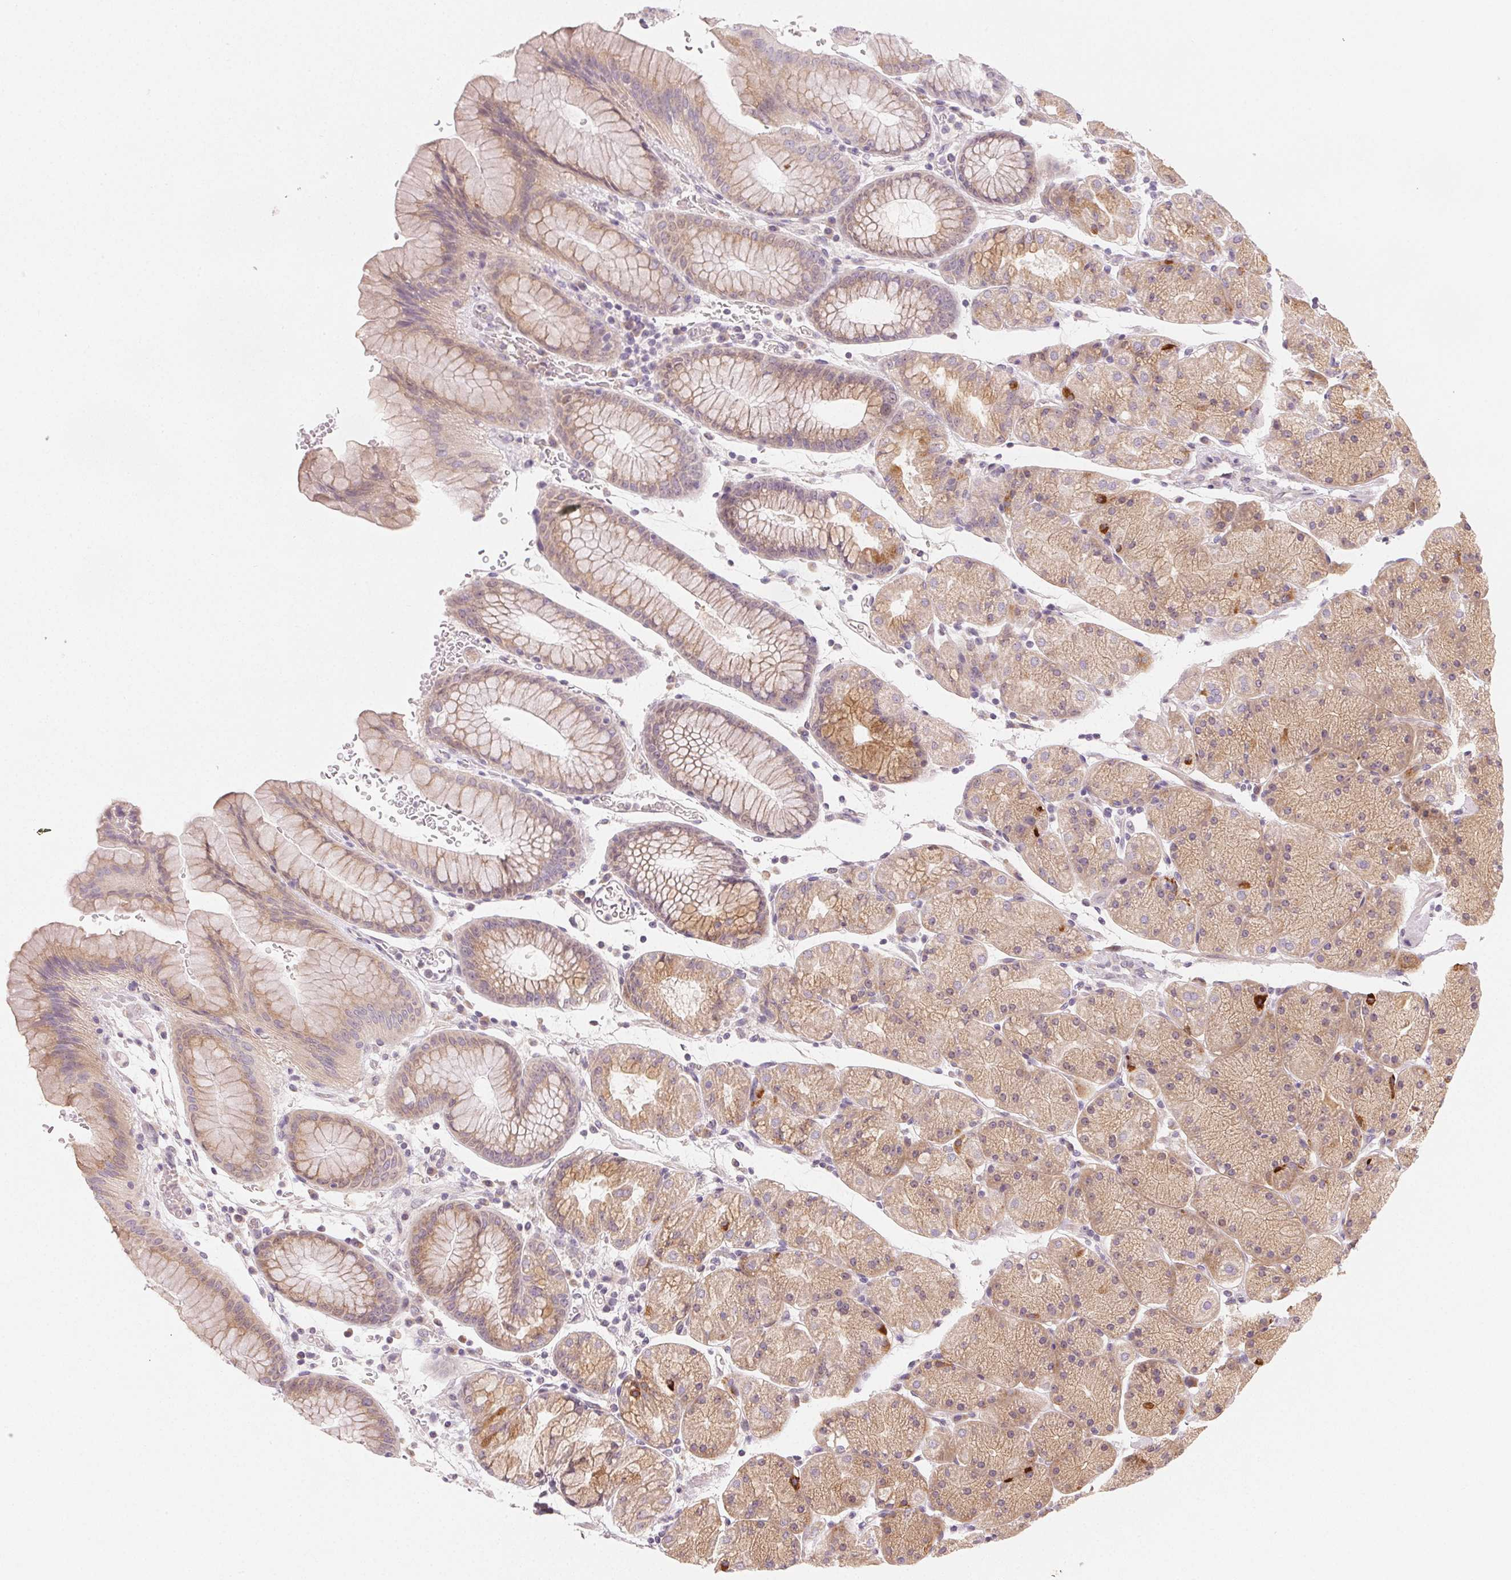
{"staining": {"intensity": "moderate", "quantity": "25%-75%", "location": "cytoplasmic/membranous"}, "tissue": "stomach", "cell_type": "Glandular cells", "image_type": "normal", "snomed": [{"axis": "morphology", "description": "Normal tissue, NOS"}, {"axis": "topography", "description": "Stomach, upper"}, {"axis": "topography", "description": "Stomach"}], "caption": "This photomicrograph displays unremarkable stomach stained with immunohistochemistry to label a protein in brown. The cytoplasmic/membranous of glandular cells show moderate positivity for the protein. Nuclei are counter-stained blue.", "gene": "MYBL1", "patient": {"sex": "male", "age": 76}}